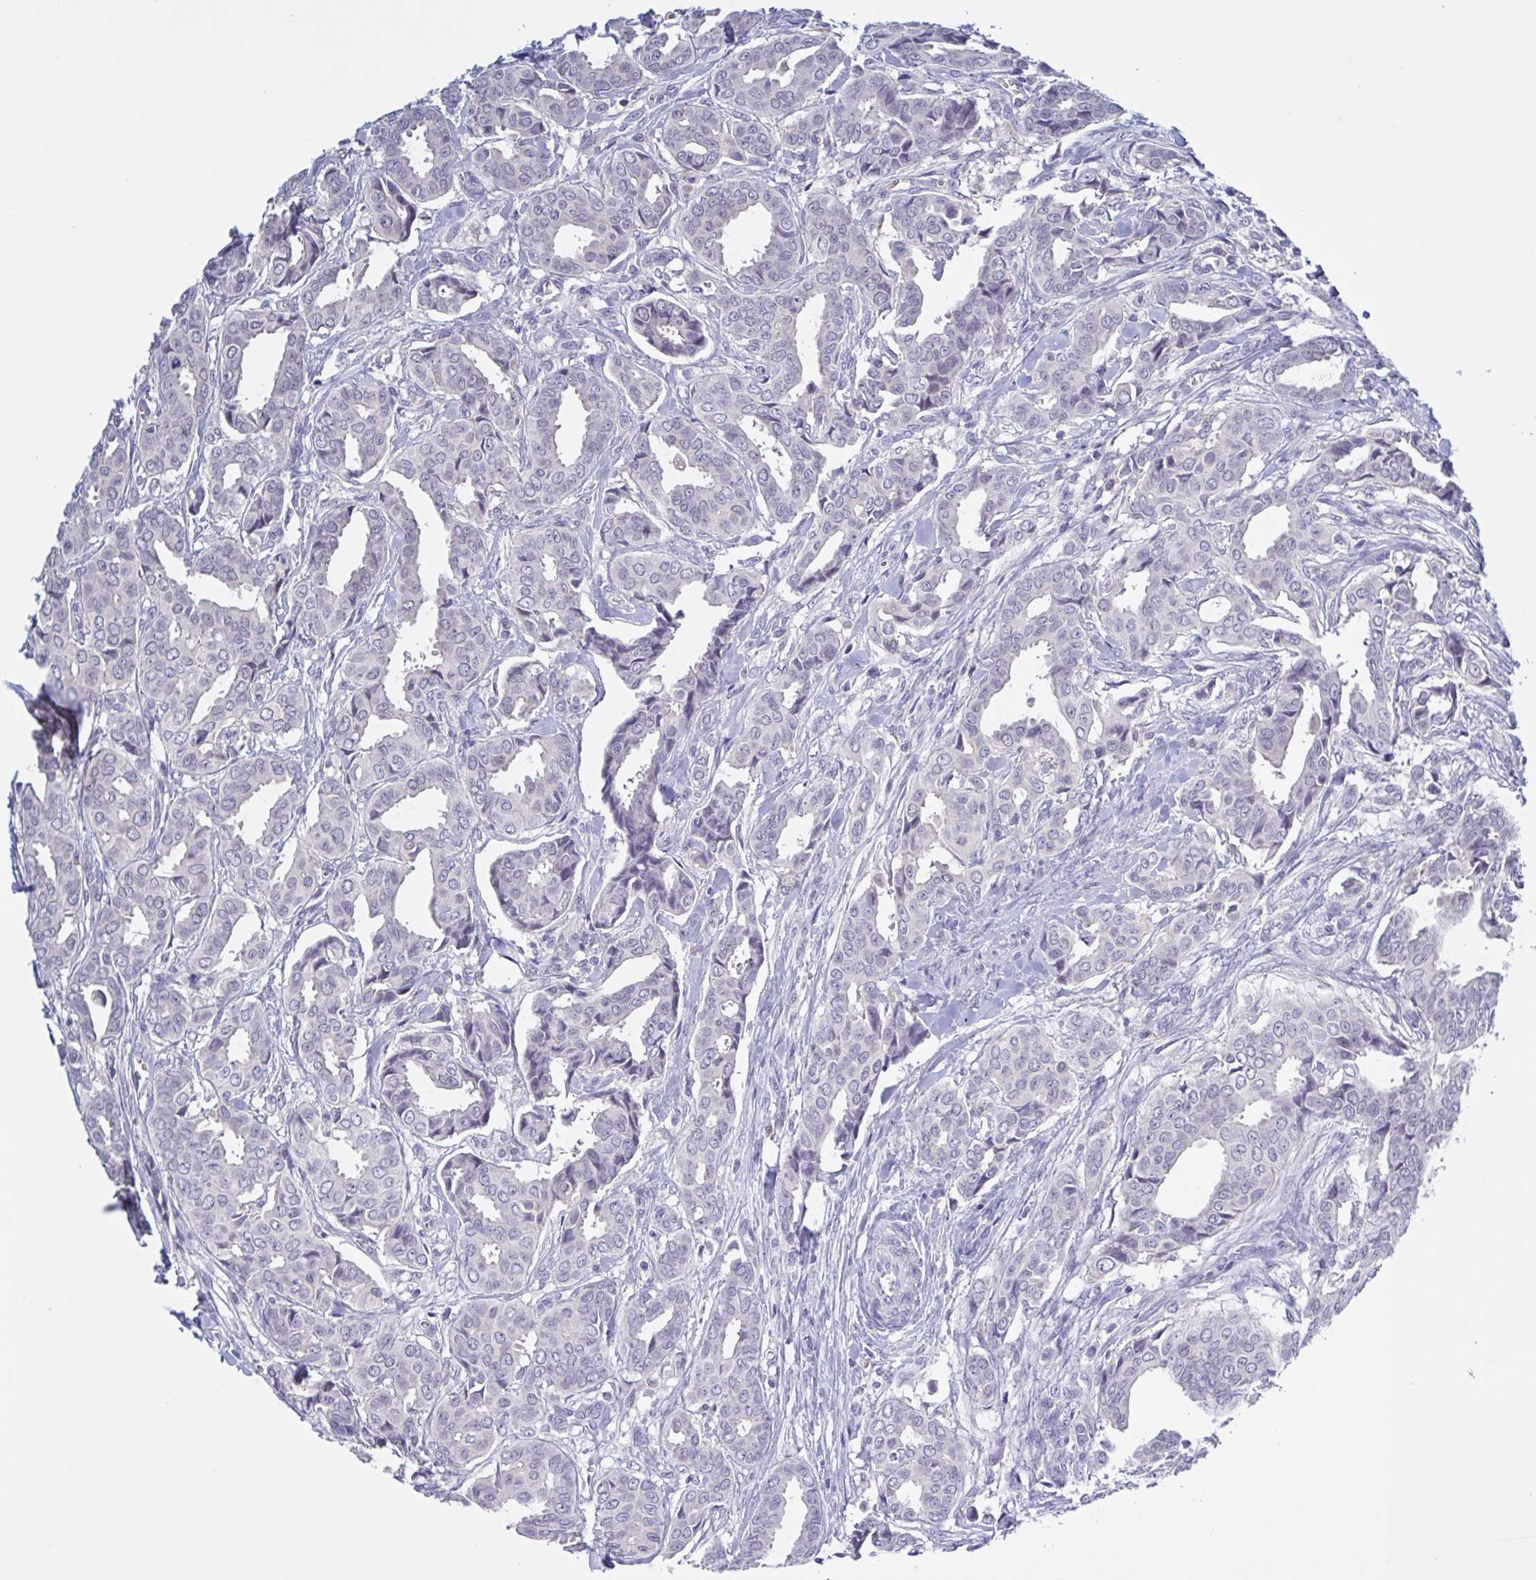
{"staining": {"intensity": "negative", "quantity": "none", "location": "none"}, "tissue": "breast cancer", "cell_type": "Tumor cells", "image_type": "cancer", "snomed": [{"axis": "morphology", "description": "Duct carcinoma"}, {"axis": "topography", "description": "Breast"}], "caption": "This is a photomicrograph of immunohistochemistry staining of breast intraductal carcinoma, which shows no positivity in tumor cells.", "gene": "SERPINB13", "patient": {"sex": "female", "age": 45}}